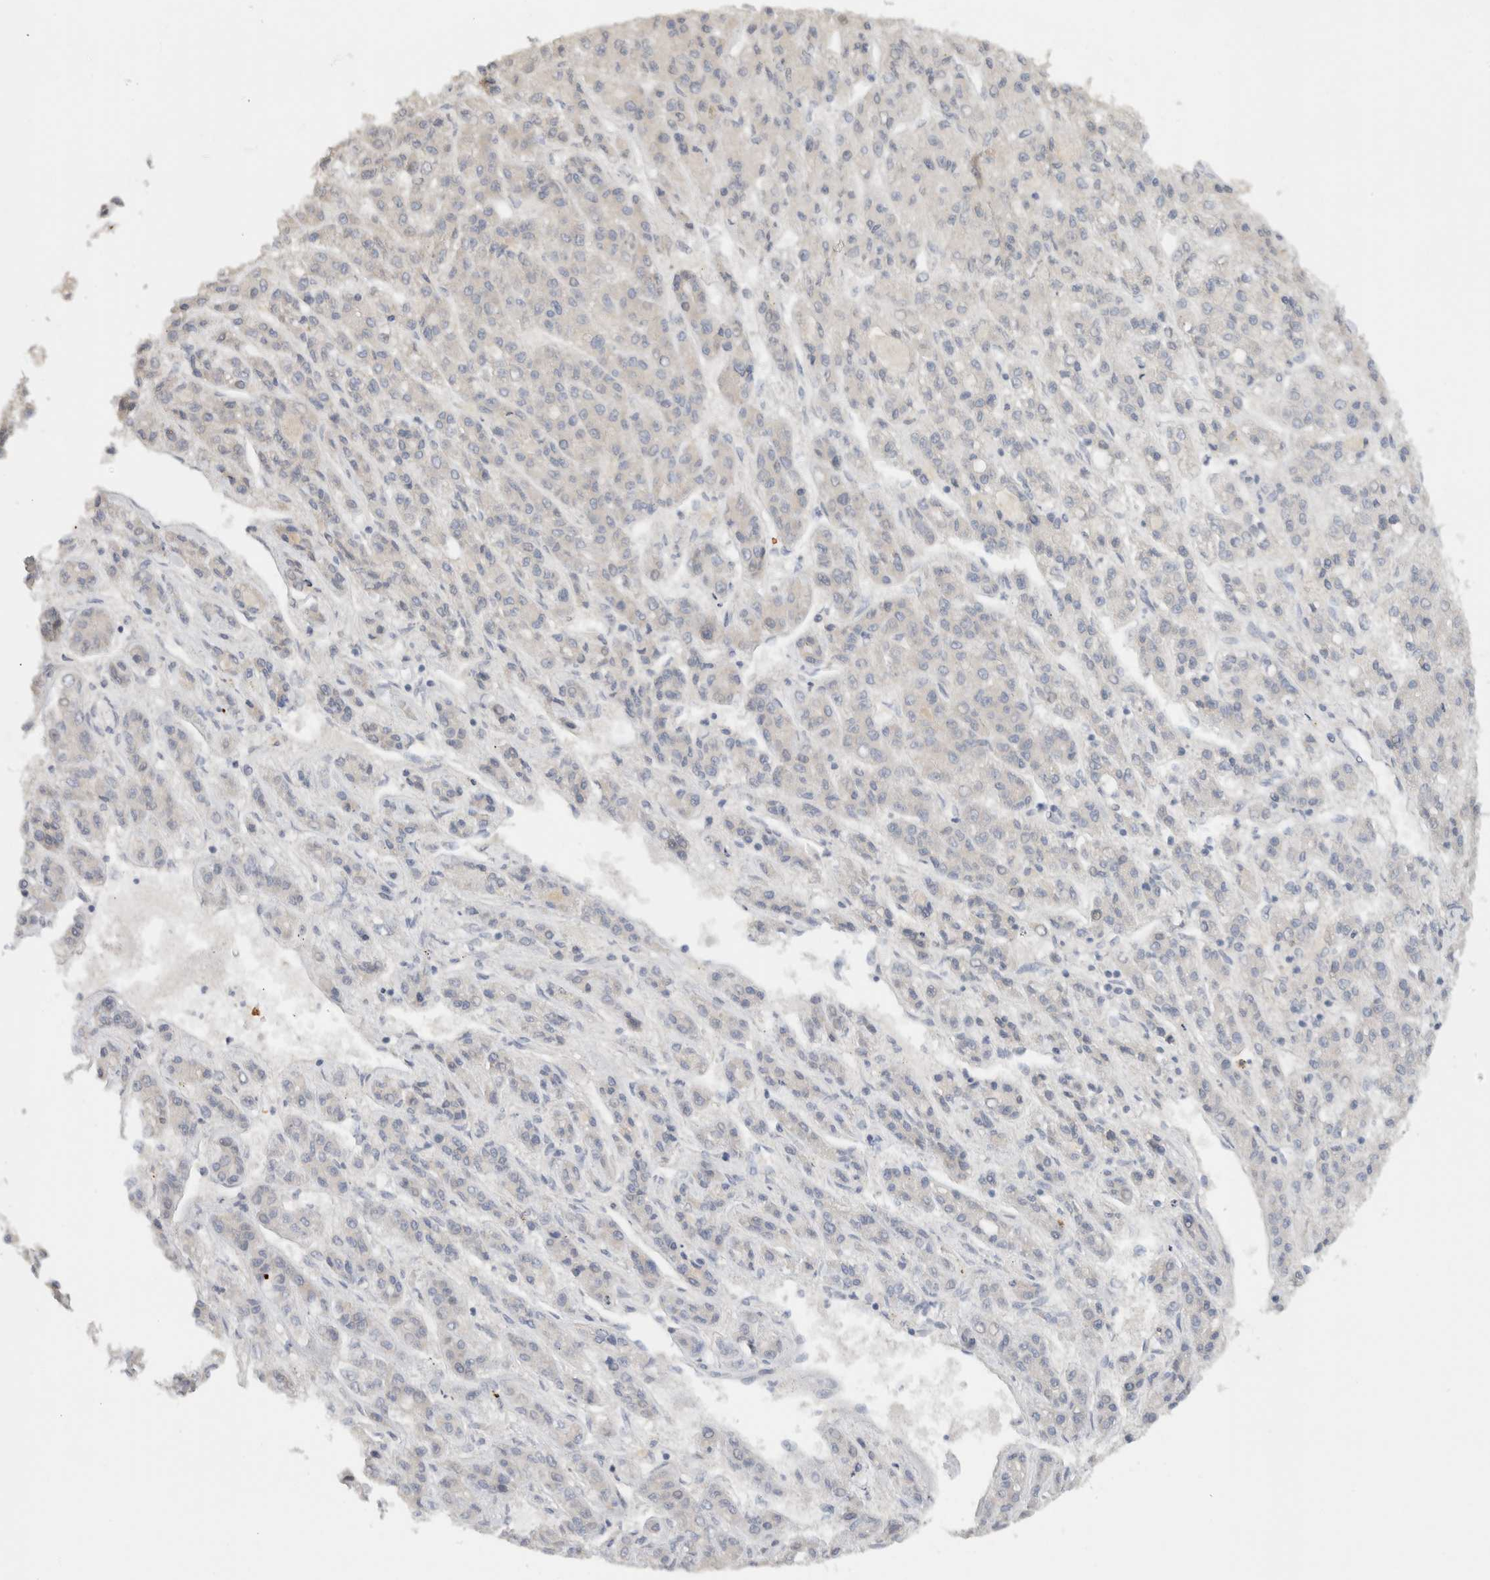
{"staining": {"intensity": "negative", "quantity": "none", "location": "none"}, "tissue": "liver cancer", "cell_type": "Tumor cells", "image_type": "cancer", "snomed": [{"axis": "morphology", "description": "Carcinoma, Hepatocellular, NOS"}, {"axis": "topography", "description": "Liver"}], "caption": "A high-resolution micrograph shows immunohistochemistry (IHC) staining of hepatocellular carcinoma (liver), which displays no significant expression in tumor cells.", "gene": "PUM1", "patient": {"sex": "male", "age": 70}}